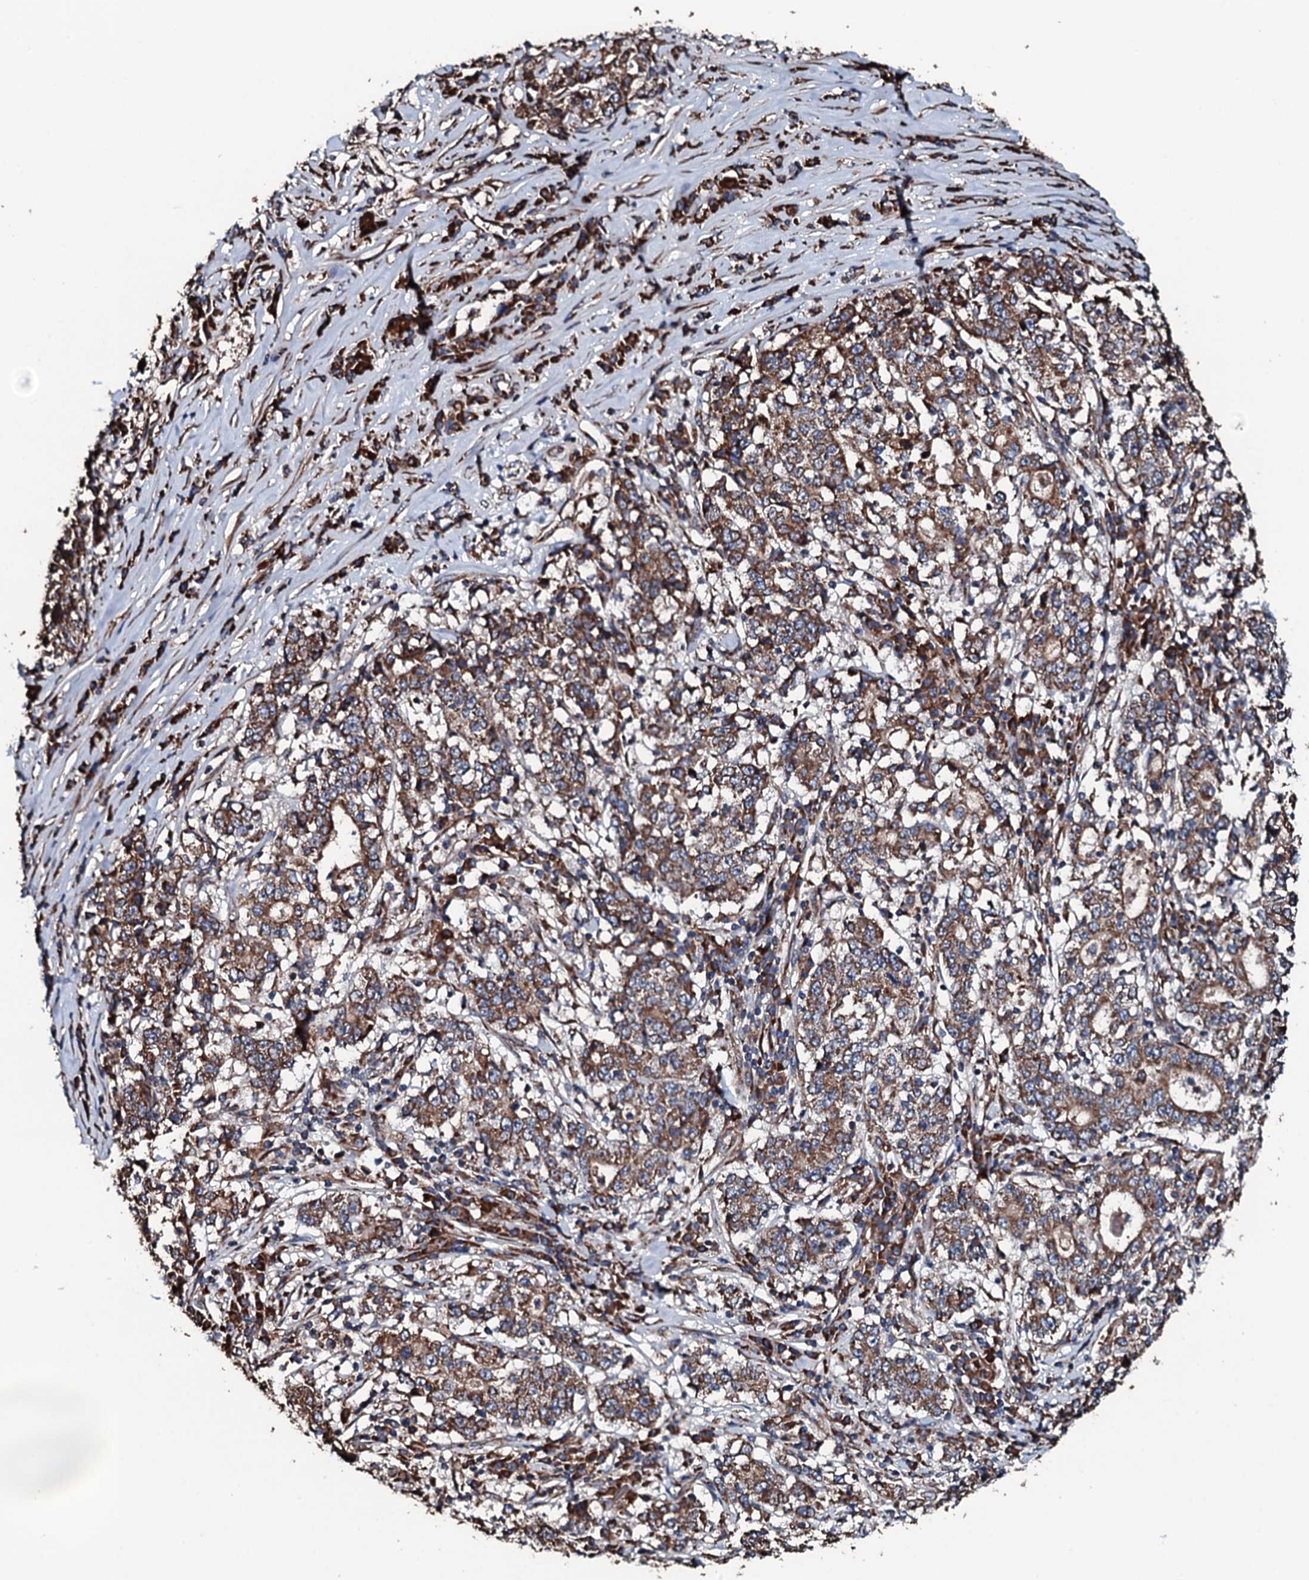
{"staining": {"intensity": "moderate", "quantity": ">75%", "location": "cytoplasmic/membranous"}, "tissue": "stomach cancer", "cell_type": "Tumor cells", "image_type": "cancer", "snomed": [{"axis": "morphology", "description": "Adenocarcinoma, NOS"}, {"axis": "topography", "description": "Stomach"}], "caption": "Moderate cytoplasmic/membranous staining is appreciated in about >75% of tumor cells in adenocarcinoma (stomach). The staining was performed using DAB to visualize the protein expression in brown, while the nuclei were stained in blue with hematoxylin (Magnification: 20x).", "gene": "RAB12", "patient": {"sex": "male", "age": 59}}